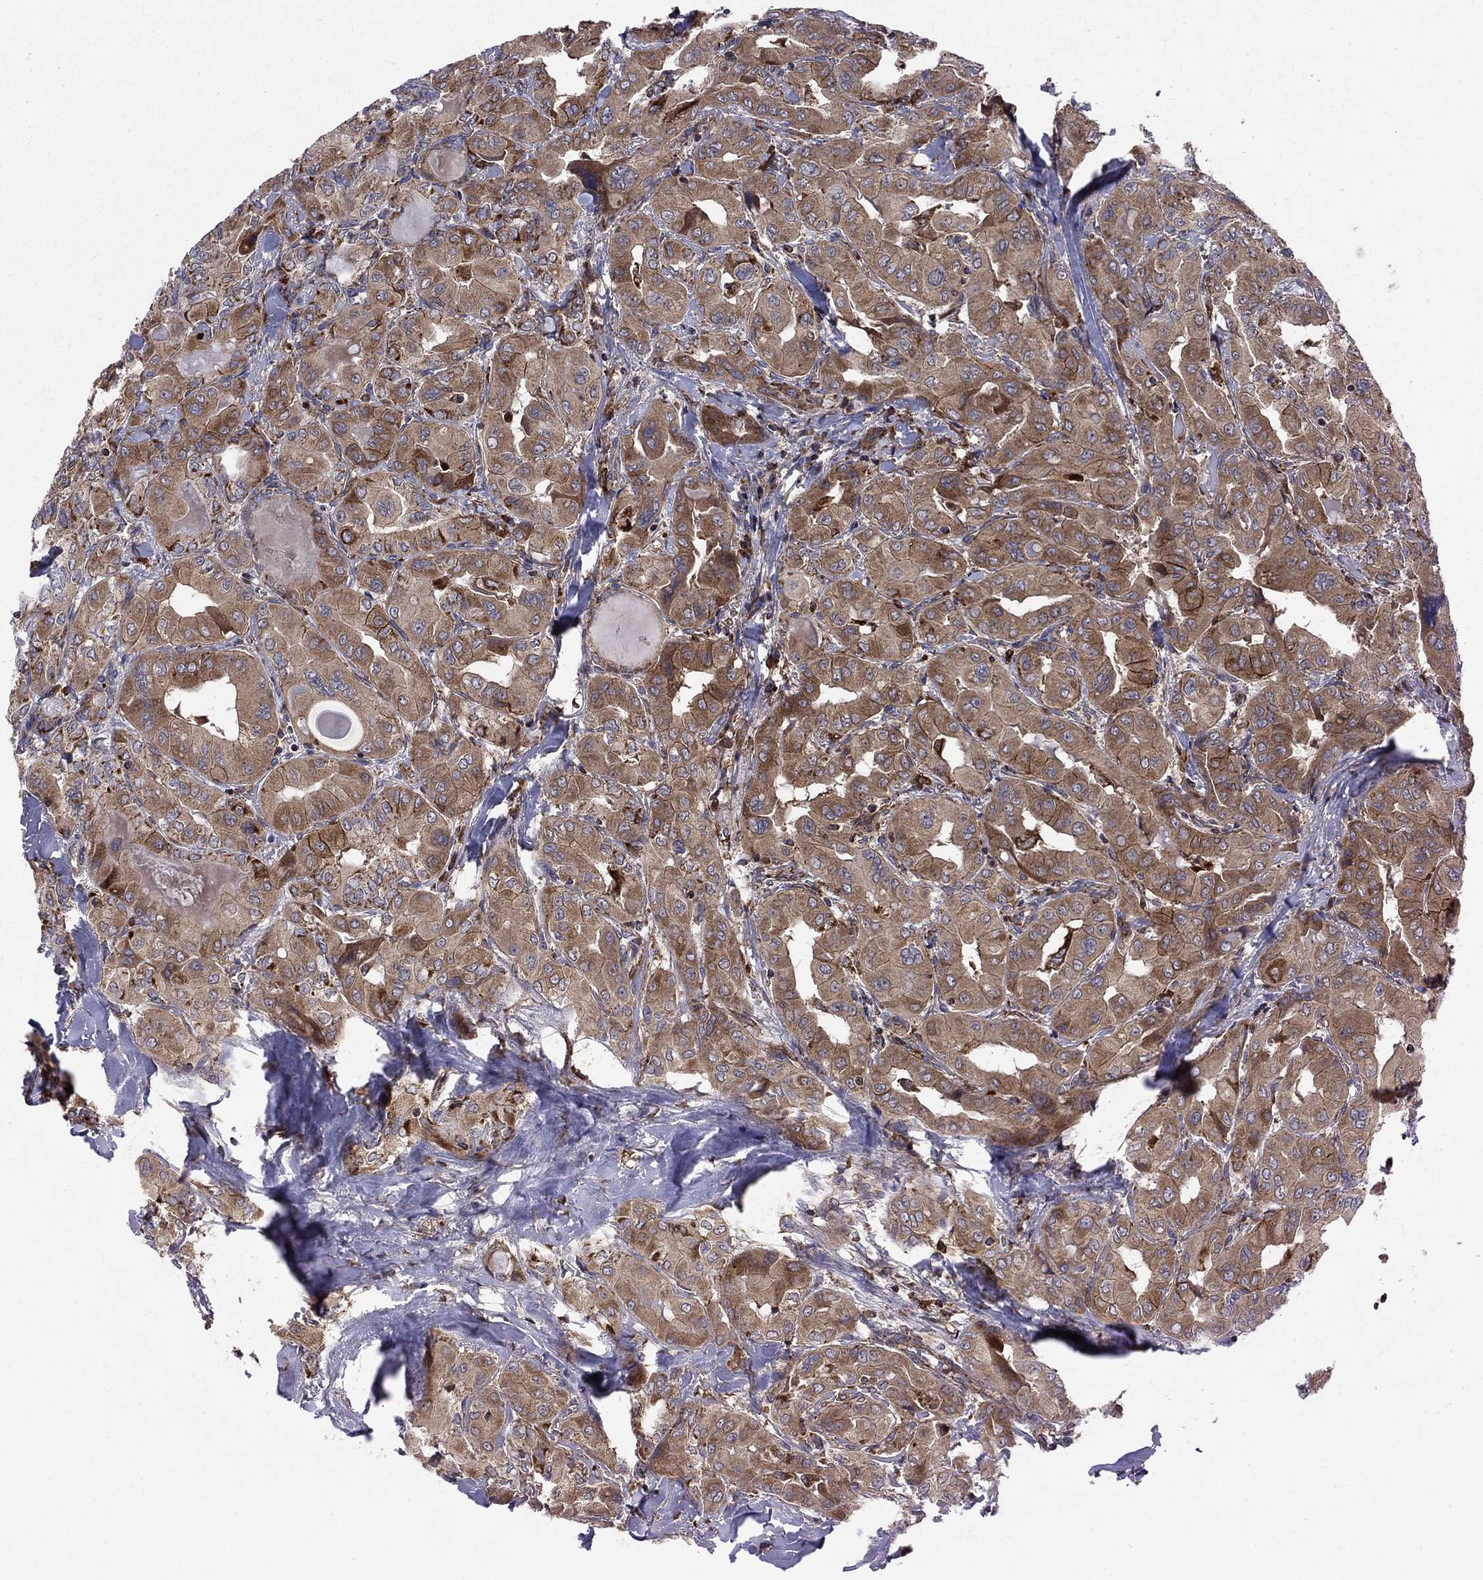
{"staining": {"intensity": "strong", "quantity": "<25%", "location": "cytoplasmic/membranous"}, "tissue": "thyroid cancer", "cell_type": "Tumor cells", "image_type": "cancer", "snomed": [{"axis": "morphology", "description": "Normal tissue, NOS"}, {"axis": "morphology", "description": "Papillary adenocarcinoma, NOS"}, {"axis": "topography", "description": "Thyroid gland"}], "caption": "Papillary adenocarcinoma (thyroid) was stained to show a protein in brown. There is medium levels of strong cytoplasmic/membranous positivity in approximately <25% of tumor cells.", "gene": "RNF19B", "patient": {"sex": "female", "age": 66}}